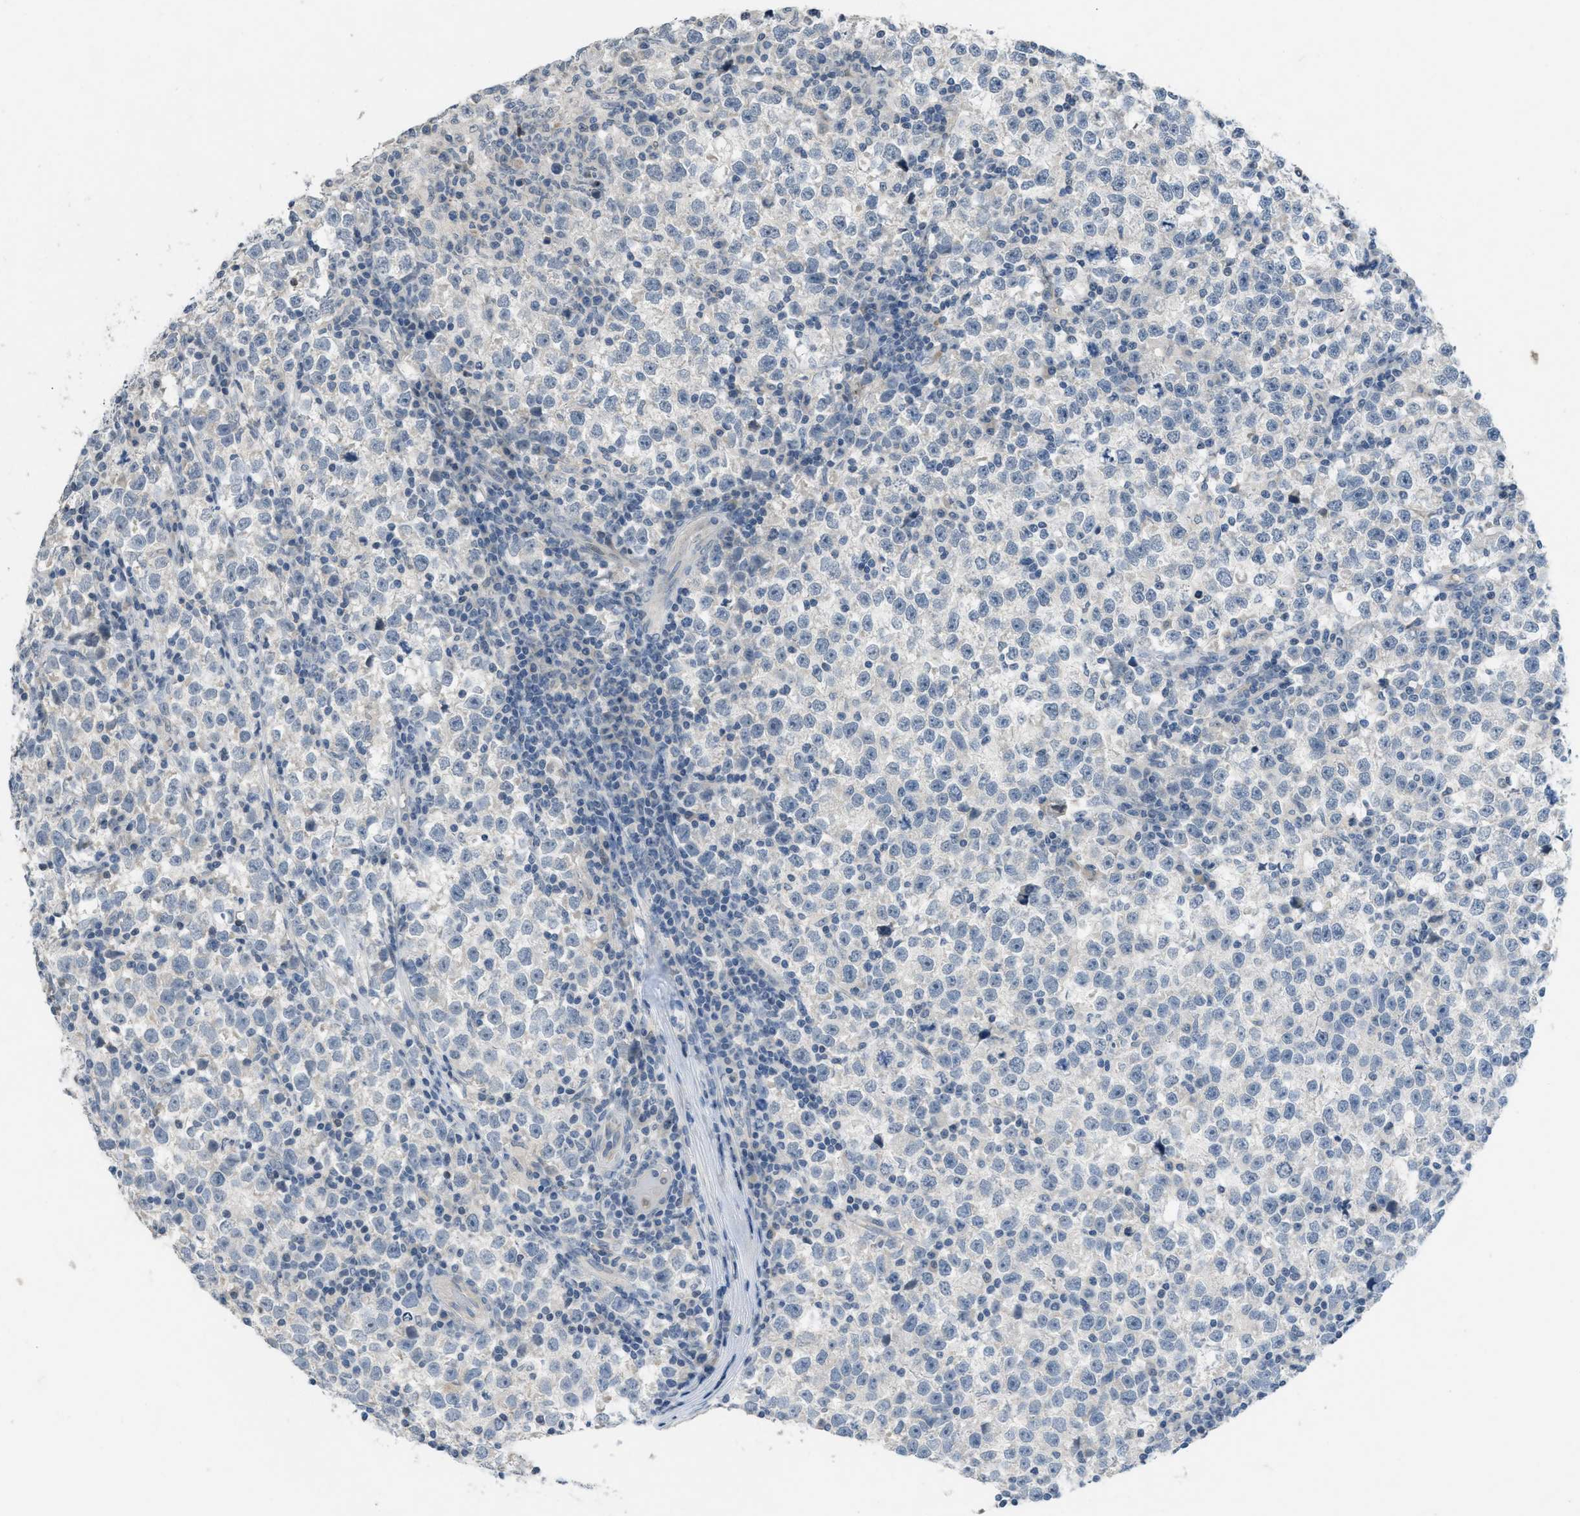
{"staining": {"intensity": "negative", "quantity": "none", "location": "none"}, "tissue": "testis cancer", "cell_type": "Tumor cells", "image_type": "cancer", "snomed": [{"axis": "morphology", "description": "Seminoma, NOS"}, {"axis": "topography", "description": "Testis"}], "caption": "There is no significant positivity in tumor cells of testis cancer. The staining is performed using DAB (3,3'-diaminobenzidine) brown chromogen with nuclei counter-stained in using hematoxylin.", "gene": "TXNDC2", "patient": {"sex": "male", "age": 43}}